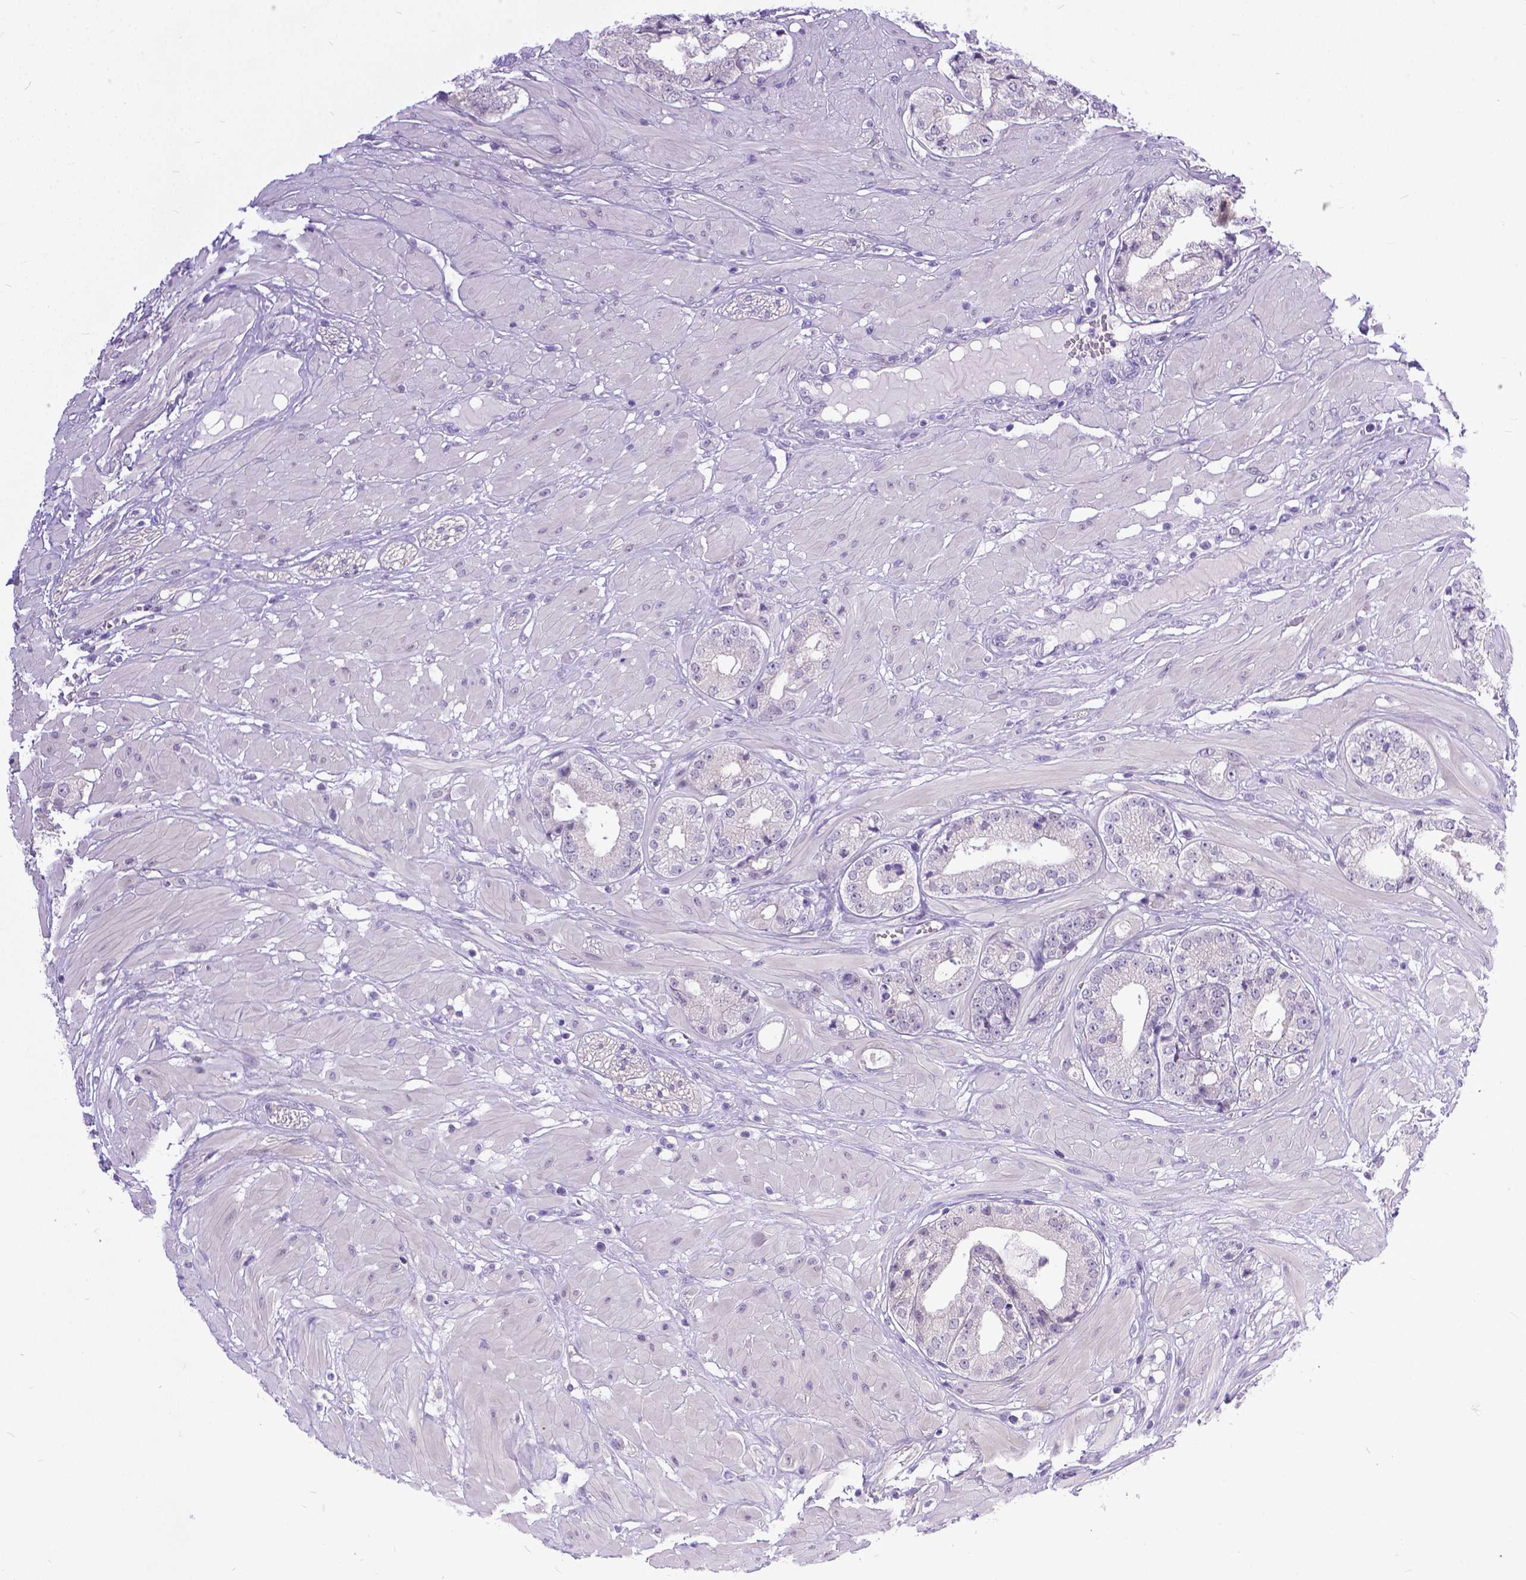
{"staining": {"intensity": "negative", "quantity": "none", "location": "none"}, "tissue": "prostate cancer", "cell_type": "Tumor cells", "image_type": "cancer", "snomed": [{"axis": "morphology", "description": "Adenocarcinoma, Low grade"}, {"axis": "topography", "description": "Prostate"}], "caption": "There is no significant expression in tumor cells of prostate low-grade adenocarcinoma.", "gene": "TTLL6", "patient": {"sex": "male", "age": 60}}